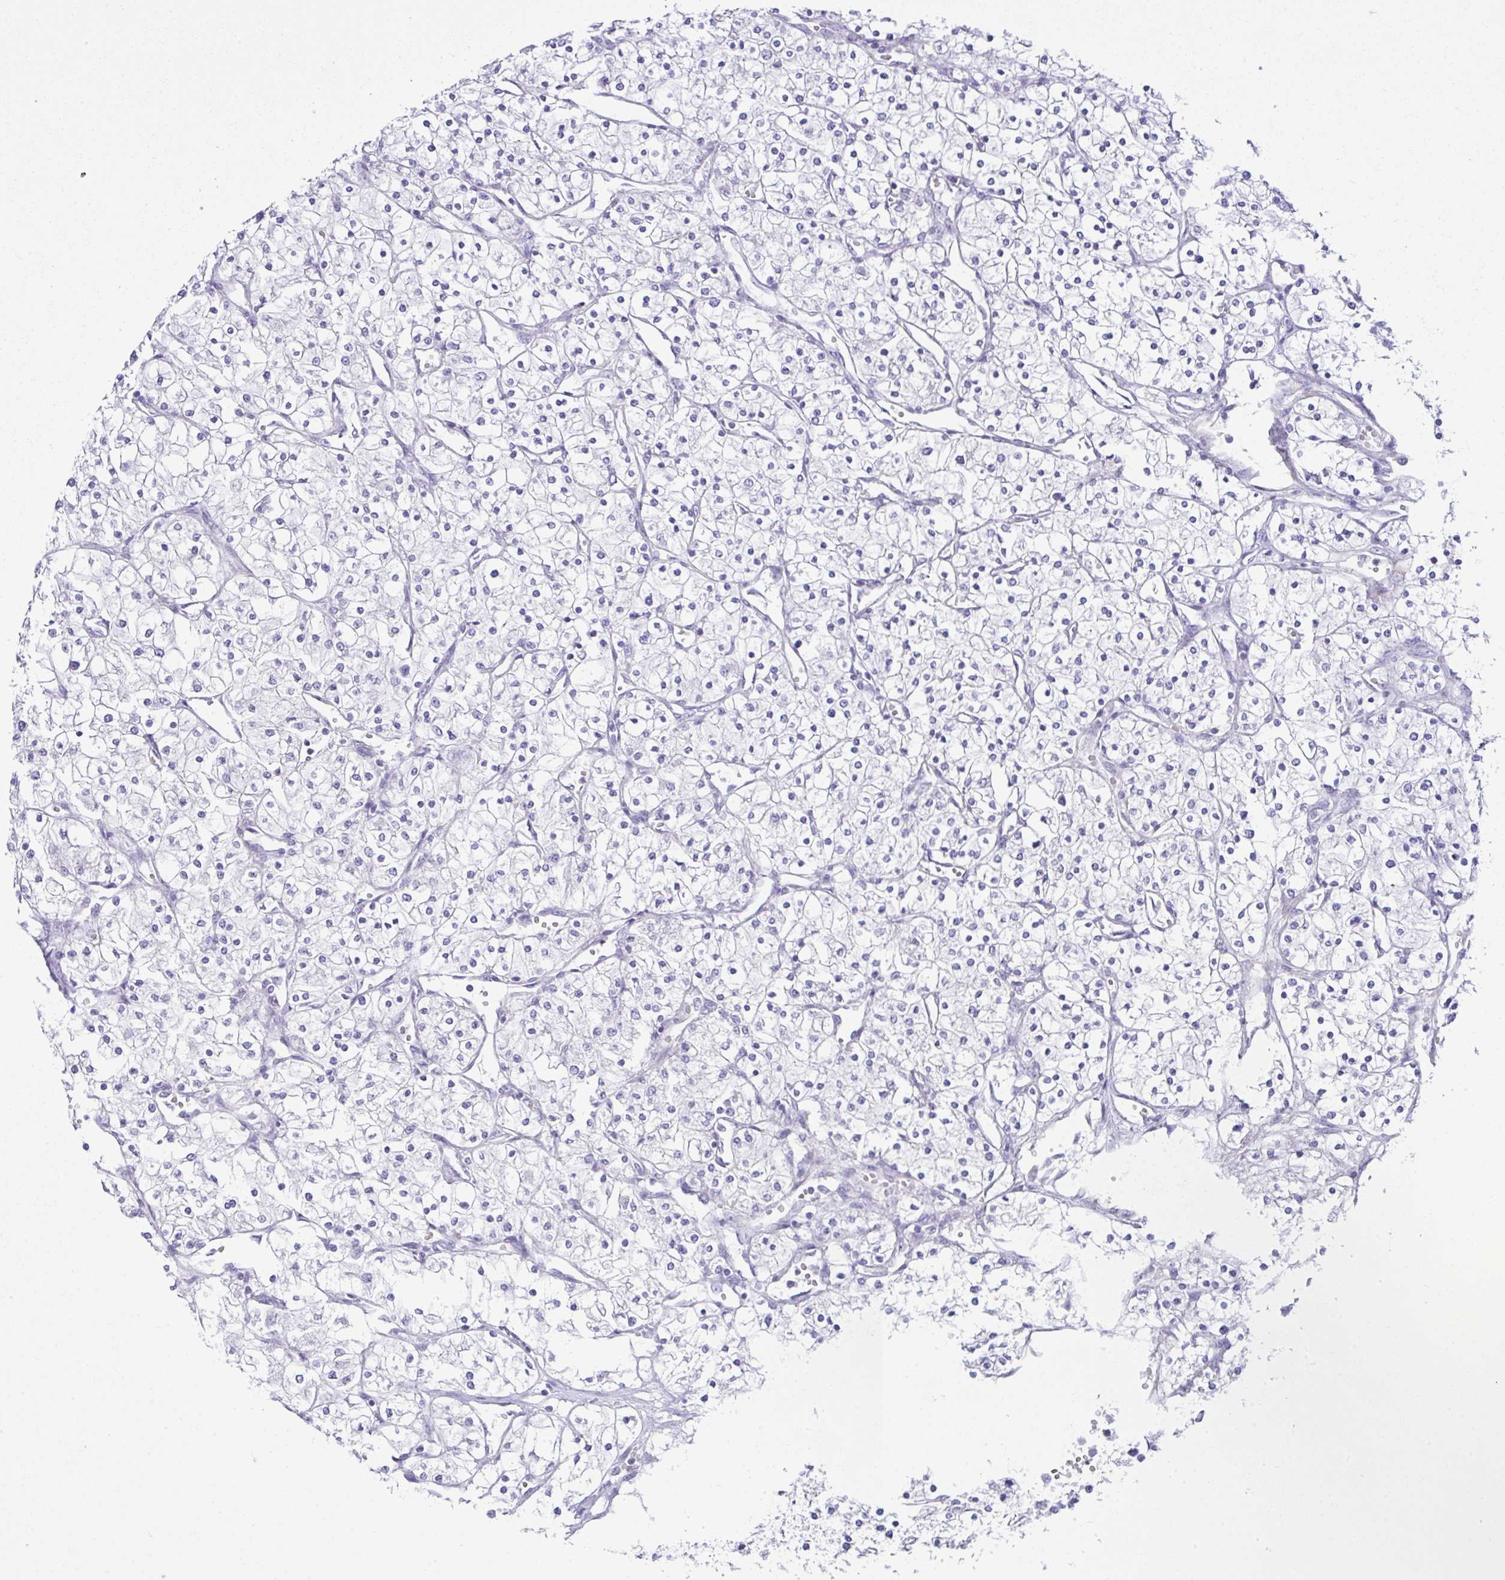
{"staining": {"intensity": "negative", "quantity": "none", "location": "none"}, "tissue": "renal cancer", "cell_type": "Tumor cells", "image_type": "cancer", "snomed": [{"axis": "morphology", "description": "Adenocarcinoma, NOS"}, {"axis": "topography", "description": "Kidney"}], "caption": "There is no significant staining in tumor cells of renal adenocarcinoma. (Brightfield microscopy of DAB immunohistochemistry at high magnification).", "gene": "D2HGDH", "patient": {"sex": "male", "age": 80}}